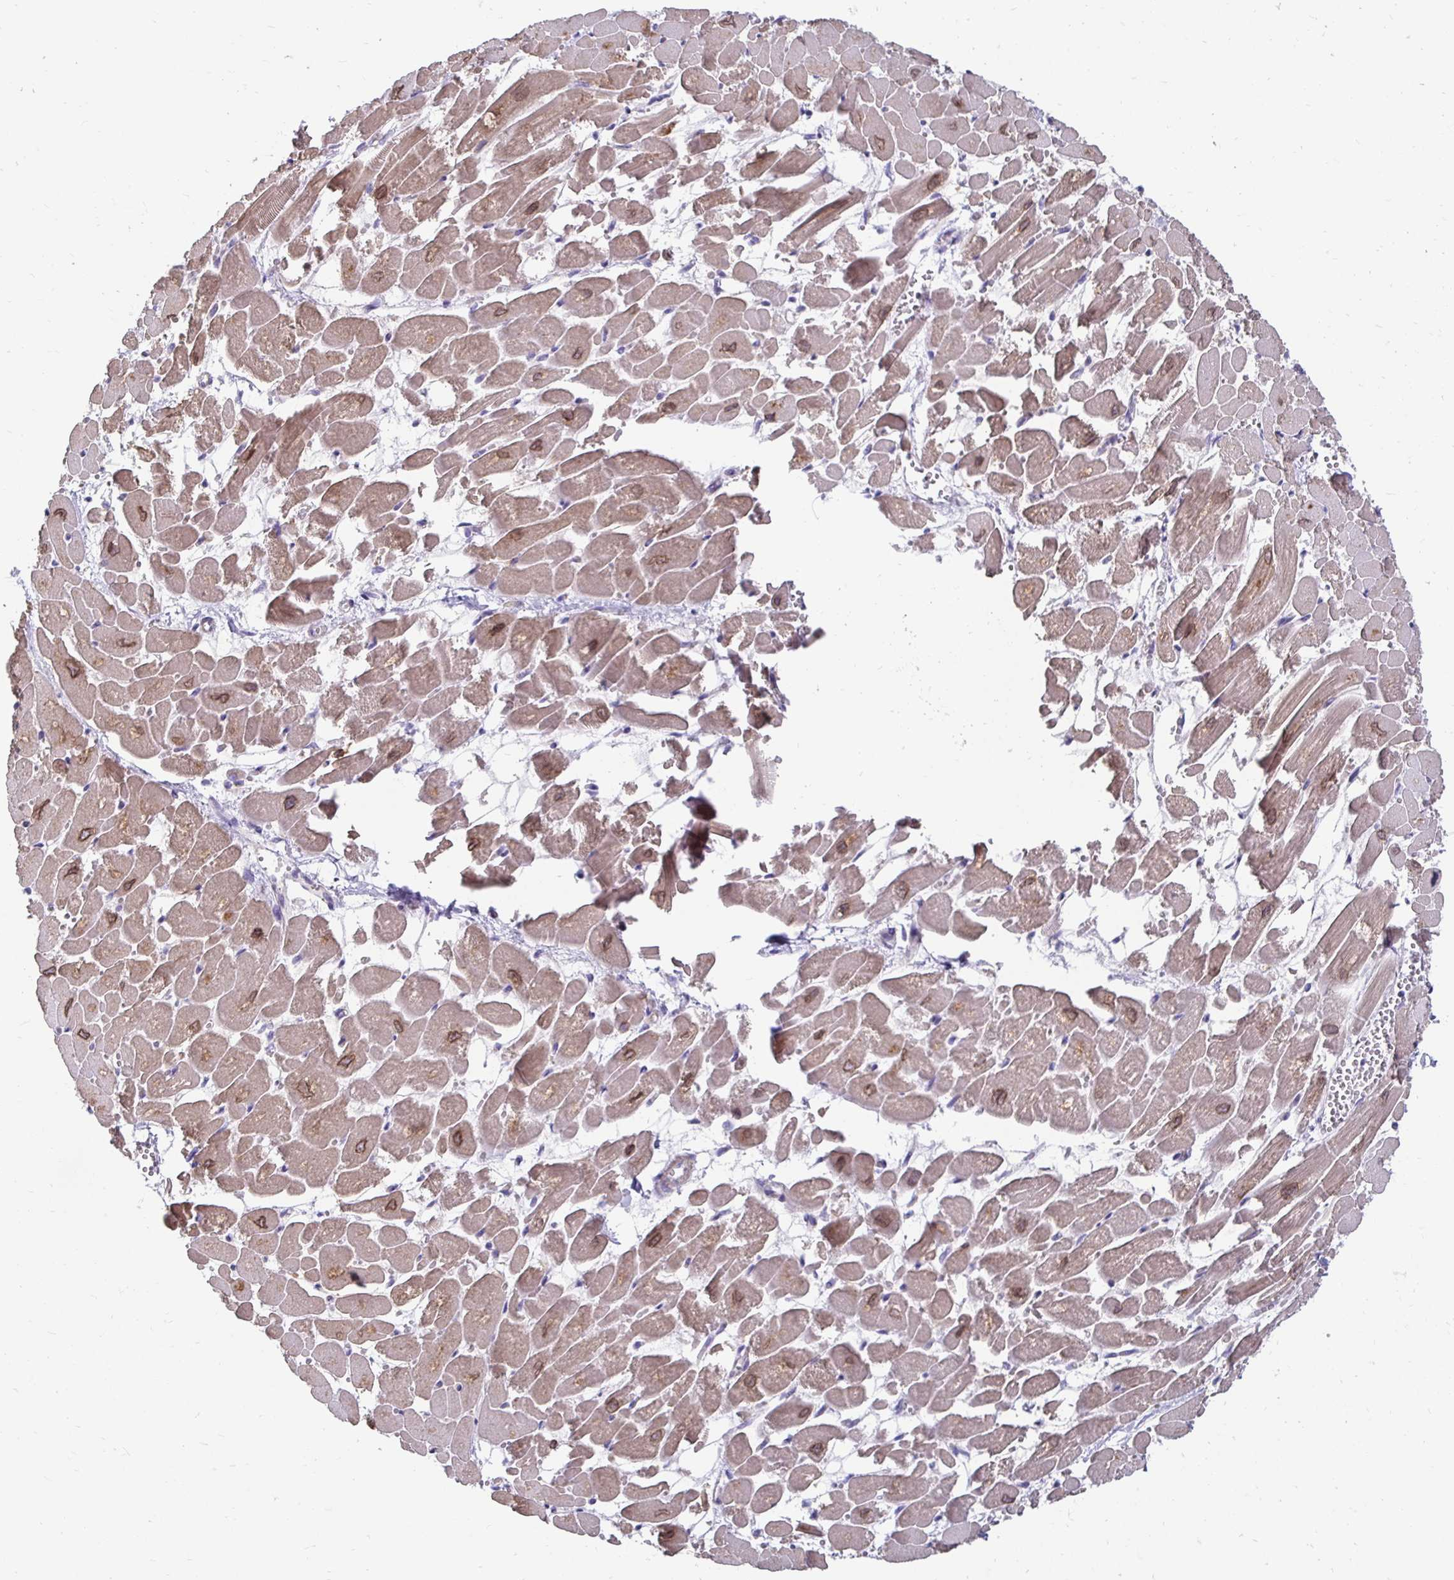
{"staining": {"intensity": "moderate", "quantity": ">75%", "location": "cytoplasmic/membranous,nuclear"}, "tissue": "heart muscle", "cell_type": "Cardiomyocytes", "image_type": "normal", "snomed": [{"axis": "morphology", "description": "Normal tissue, NOS"}, {"axis": "topography", "description": "Heart"}], "caption": "Approximately >75% of cardiomyocytes in unremarkable heart muscle demonstrate moderate cytoplasmic/membranous,nuclear protein expression as visualized by brown immunohistochemical staining.", "gene": "AKAP6", "patient": {"sex": "female", "age": 52}}